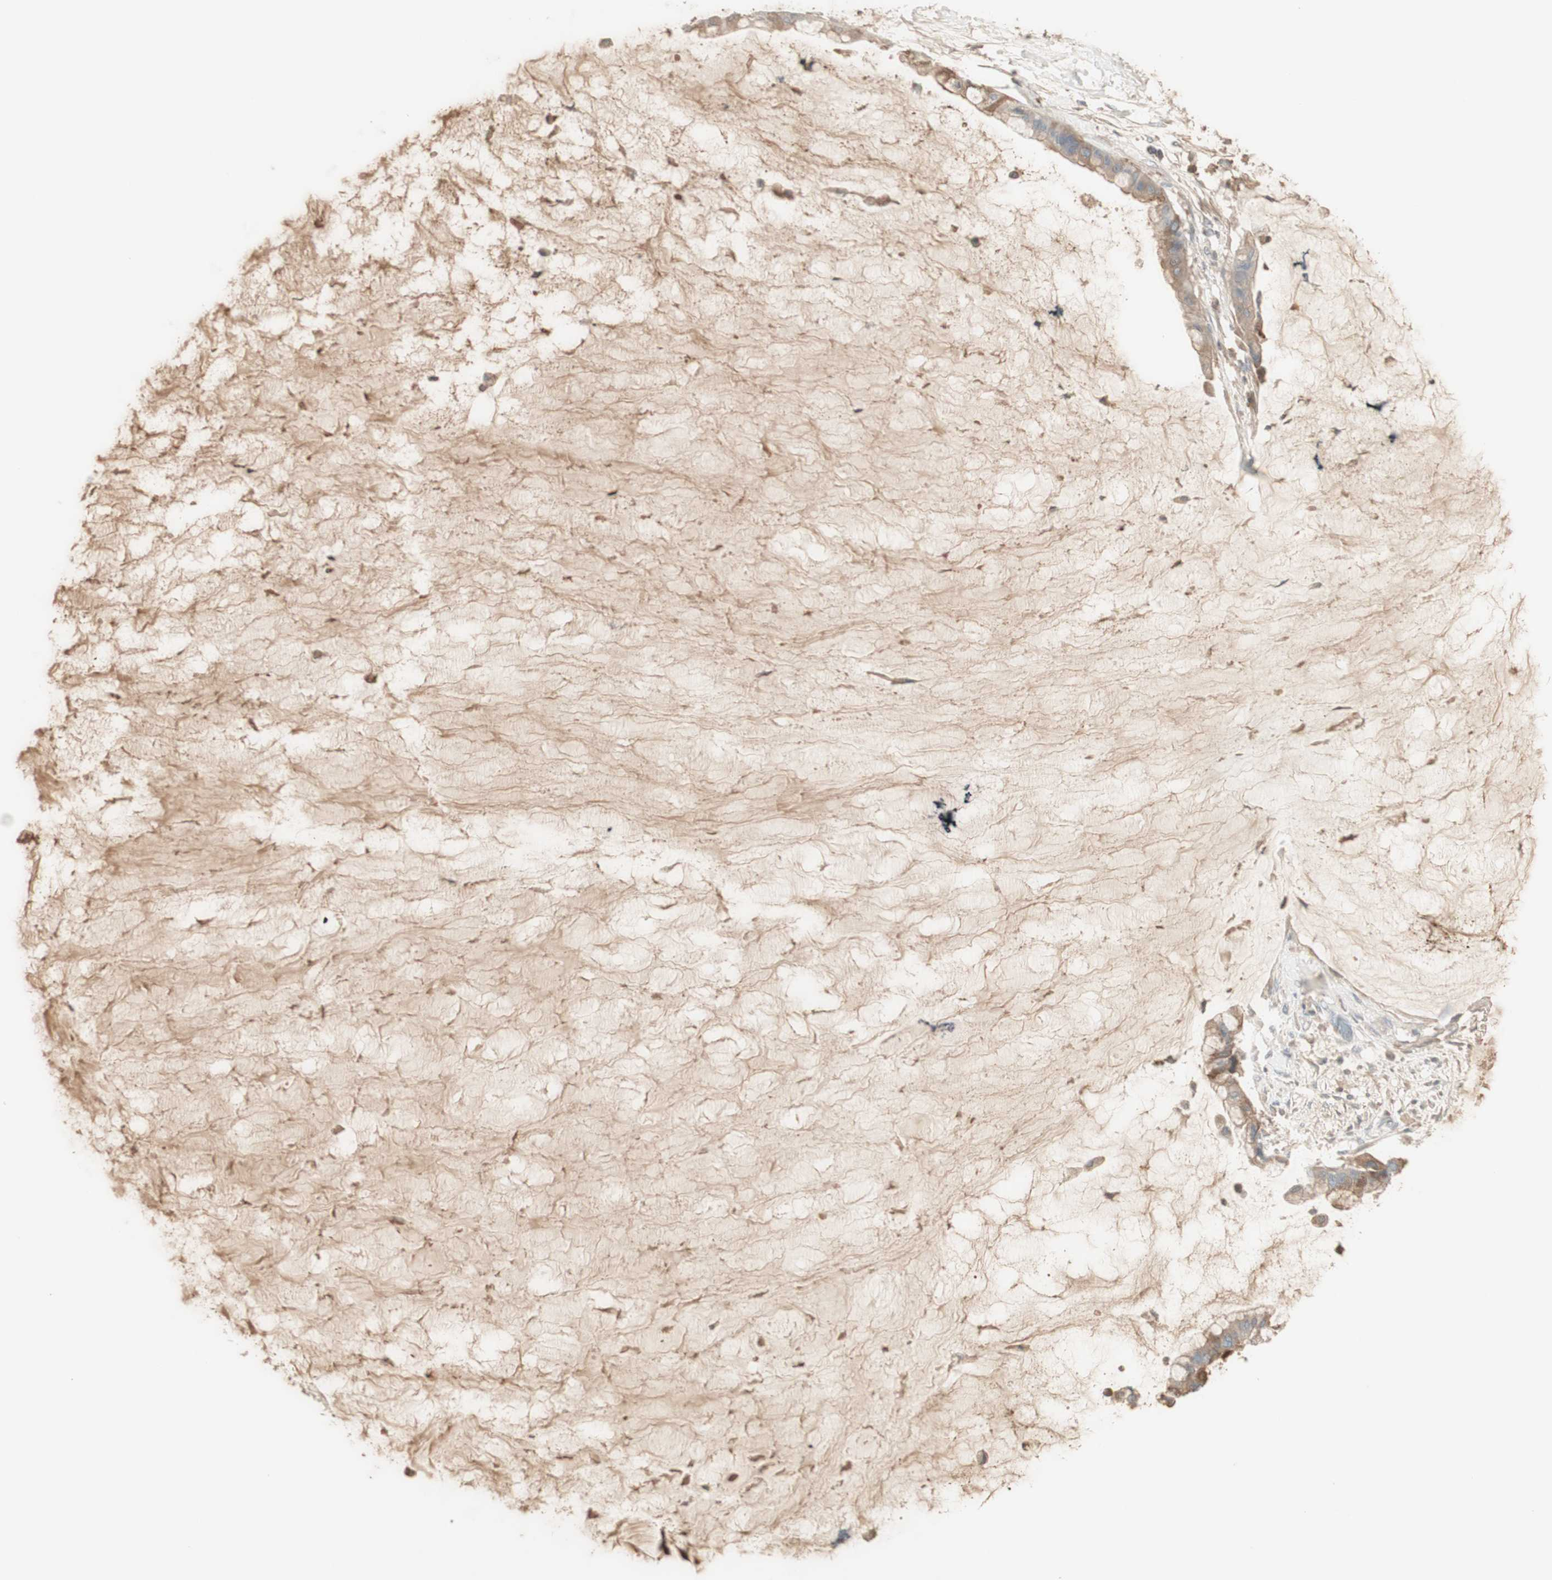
{"staining": {"intensity": "weak", "quantity": ">75%", "location": "cytoplasmic/membranous"}, "tissue": "pancreatic cancer", "cell_type": "Tumor cells", "image_type": "cancer", "snomed": [{"axis": "morphology", "description": "Adenocarcinoma, NOS"}, {"axis": "topography", "description": "Pancreas"}], "caption": "Pancreatic cancer (adenocarcinoma) stained with DAB IHC shows low levels of weak cytoplasmic/membranous expression in about >75% of tumor cells. (DAB IHC with brightfield microscopy, high magnification).", "gene": "IFNG", "patient": {"sex": "male", "age": 41}}